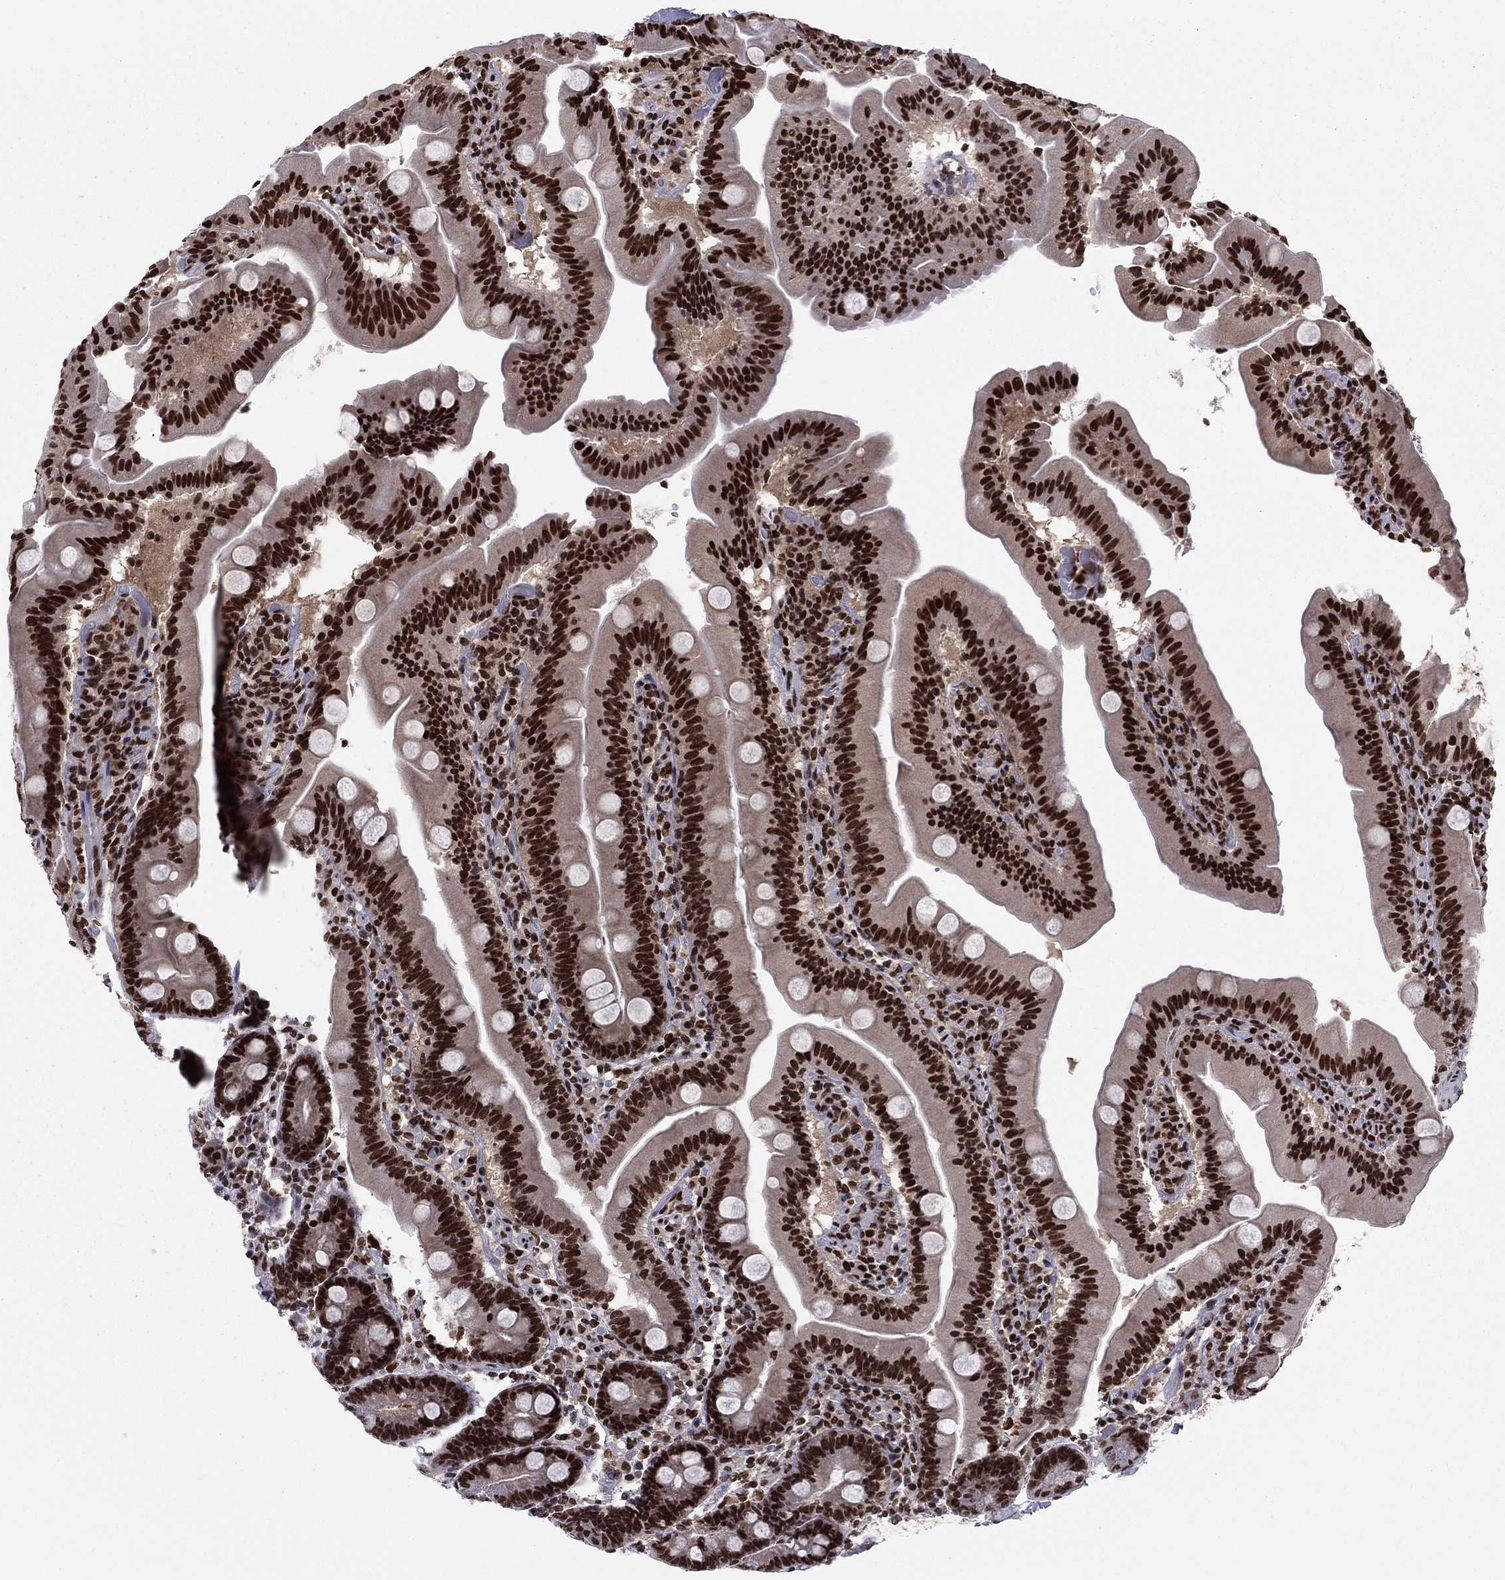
{"staining": {"intensity": "strong", "quantity": ">75%", "location": "nuclear"}, "tissue": "small intestine", "cell_type": "Glandular cells", "image_type": "normal", "snomed": [{"axis": "morphology", "description": "Normal tissue, NOS"}, {"axis": "topography", "description": "Small intestine"}], "caption": "DAB (3,3'-diaminobenzidine) immunohistochemical staining of benign small intestine displays strong nuclear protein expression in approximately >75% of glandular cells. Nuclei are stained in blue.", "gene": "USP54", "patient": {"sex": "male", "age": 37}}